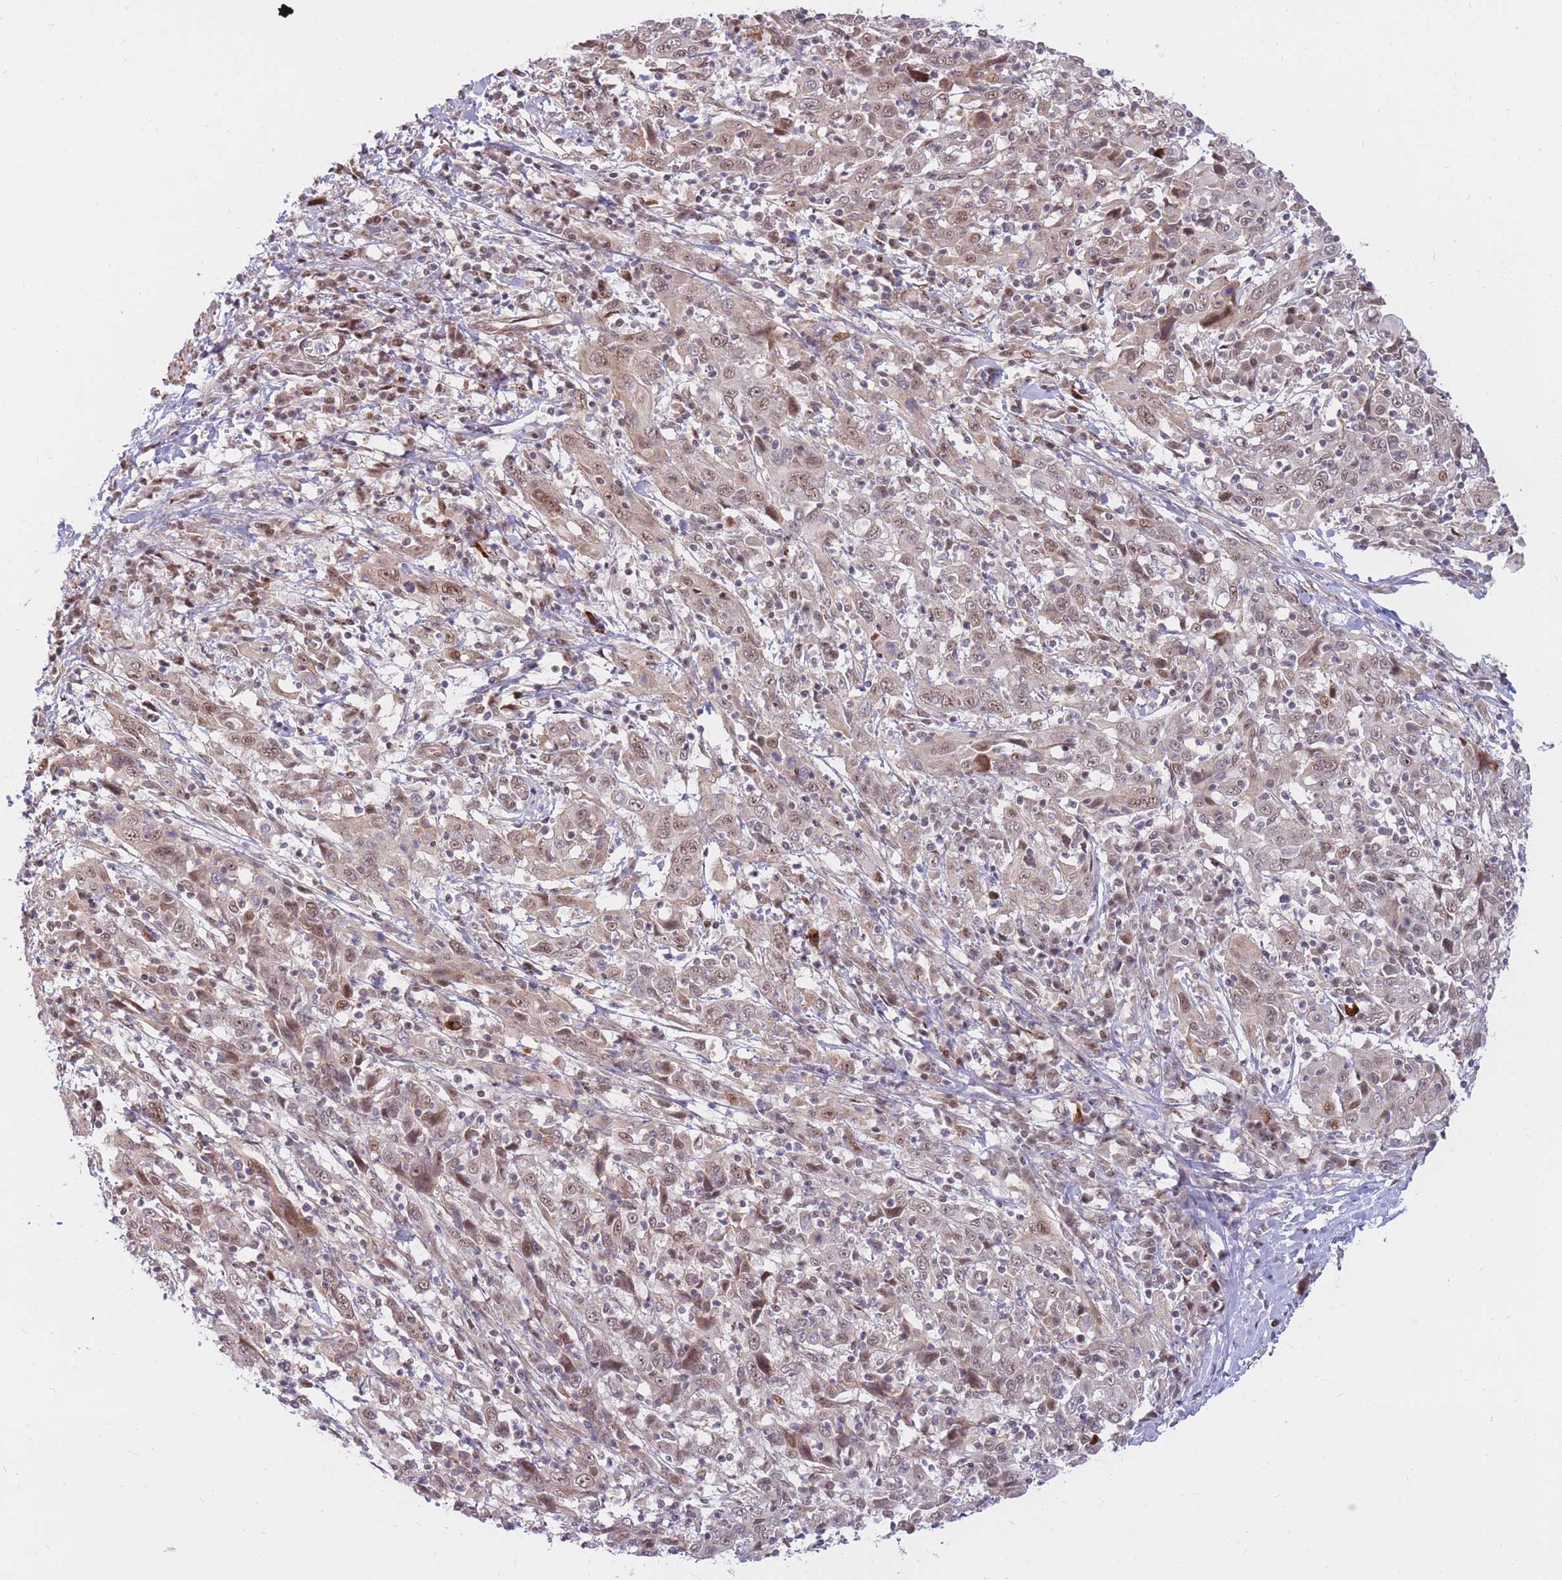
{"staining": {"intensity": "weak", "quantity": ">75%", "location": "nuclear"}, "tissue": "cervical cancer", "cell_type": "Tumor cells", "image_type": "cancer", "snomed": [{"axis": "morphology", "description": "Squamous cell carcinoma, NOS"}, {"axis": "topography", "description": "Cervix"}], "caption": "This micrograph reveals cervical squamous cell carcinoma stained with immunohistochemistry to label a protein in brown. The nuclear of tumor cells show weak positivity for the protein. Nuclei are counter-stained blue.", "gene": "ERICH6B", "patient": {"sex": "female", "age": 46}}